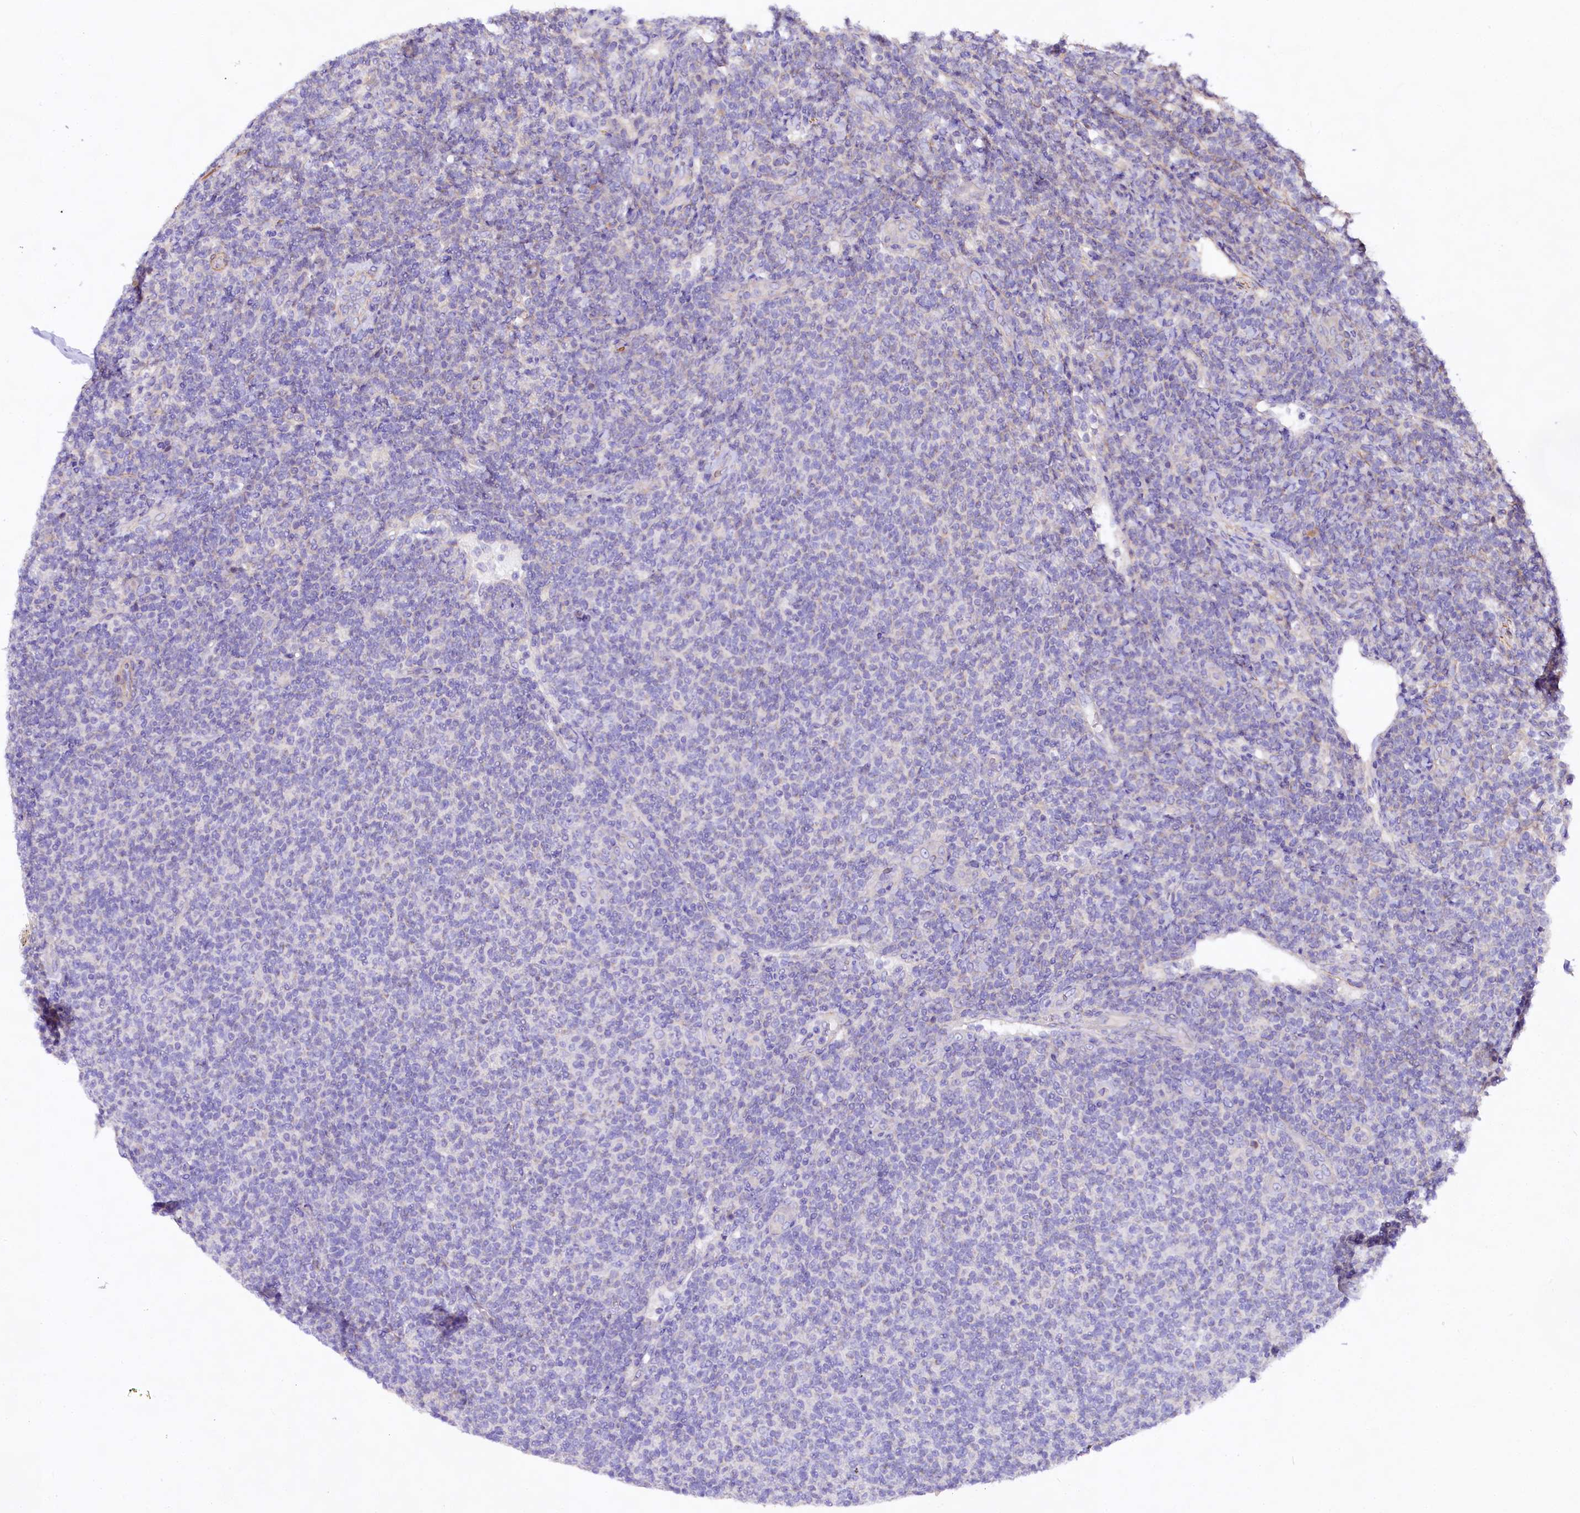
{"staining": {"intensity": "negative", "quantity": "none", "location": "none"}, "tissue": "lymphoma", "cell_type": "Tumor cells", "image_type": "cancer", "snomed": [{"axis": "morphology", "description": "Malignant lymphoma, non-Hodgkin's type, Low grade"}, {"axis": "topography", "description": "Lymph node"}], "caption": "A high-resolution photomicrograph shows IHC staining of malignant lymphoma, non-Hodgkin's type (low-grade), which reveals no significant positivity in tumor cells. (DAB (3,3'-diaminobenzidine) immunohistochemistry visualized using brightfield microscopy, high magnification).", "gene": "VPS11", "patient": {"sex": "male", "age": 66}}